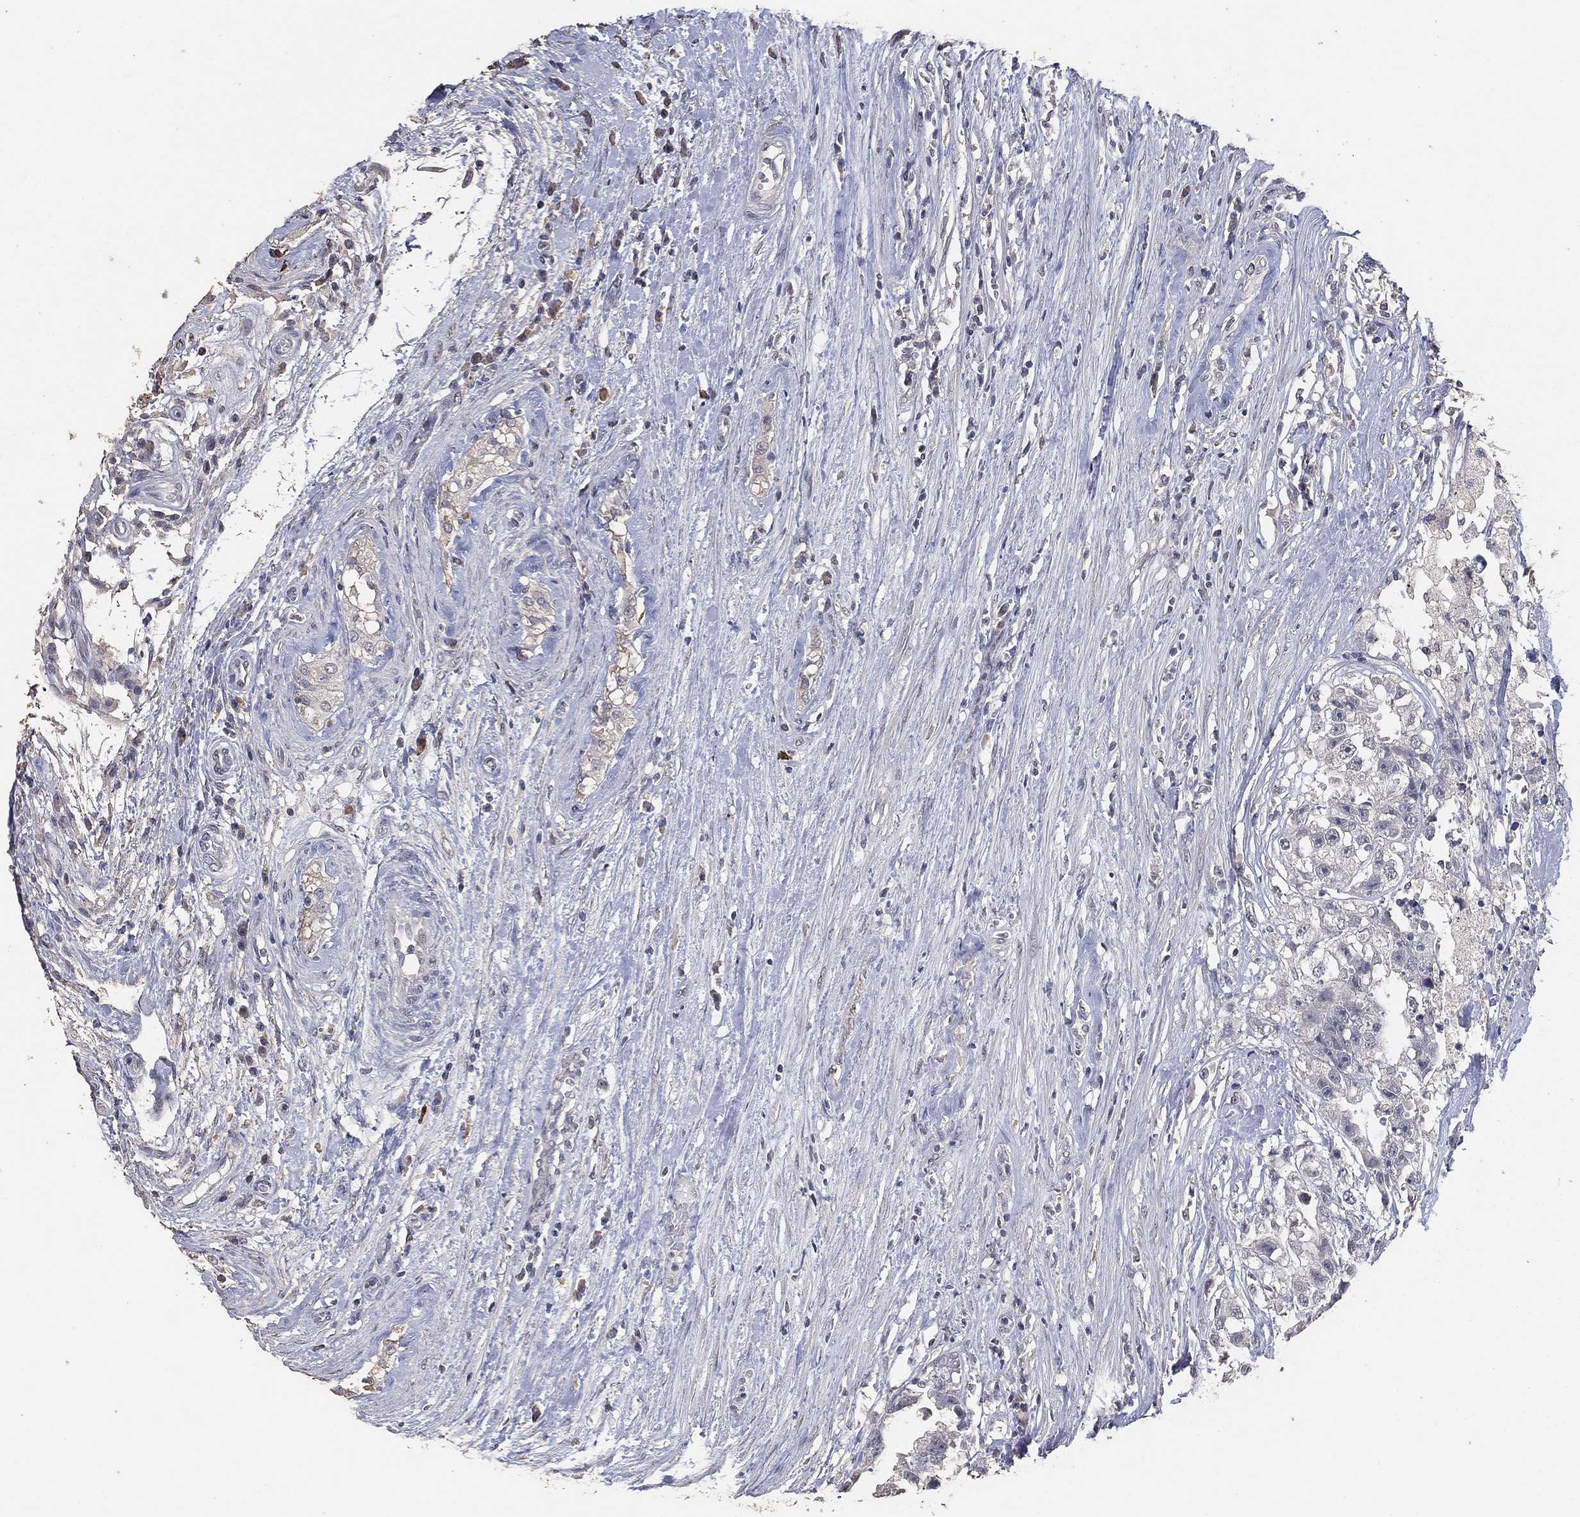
{"staining": {"intensity": "negative", "quantity": "none", "location": "none"}, "tissue": "testis cancer", "cell_type": "Tumor cells", "image_type": "cancer", "snomed": [{"axis": "morphology", "description": "Seminoma, NOS"}, {"axis": "morphology", "description": "Carcinoma, Embryonal, NOS"}, {"axis": "topography", "description": "Testis"}], "caption": "IHC photomicrograph of human testis seminoma stained for a protein (brown), which demonstrates no expression in tumor cells. (DAB immunohistochemistry (IHC), high magnification).", "gene": "DSG1", "patient": {"sex": "male", "age": 41}}